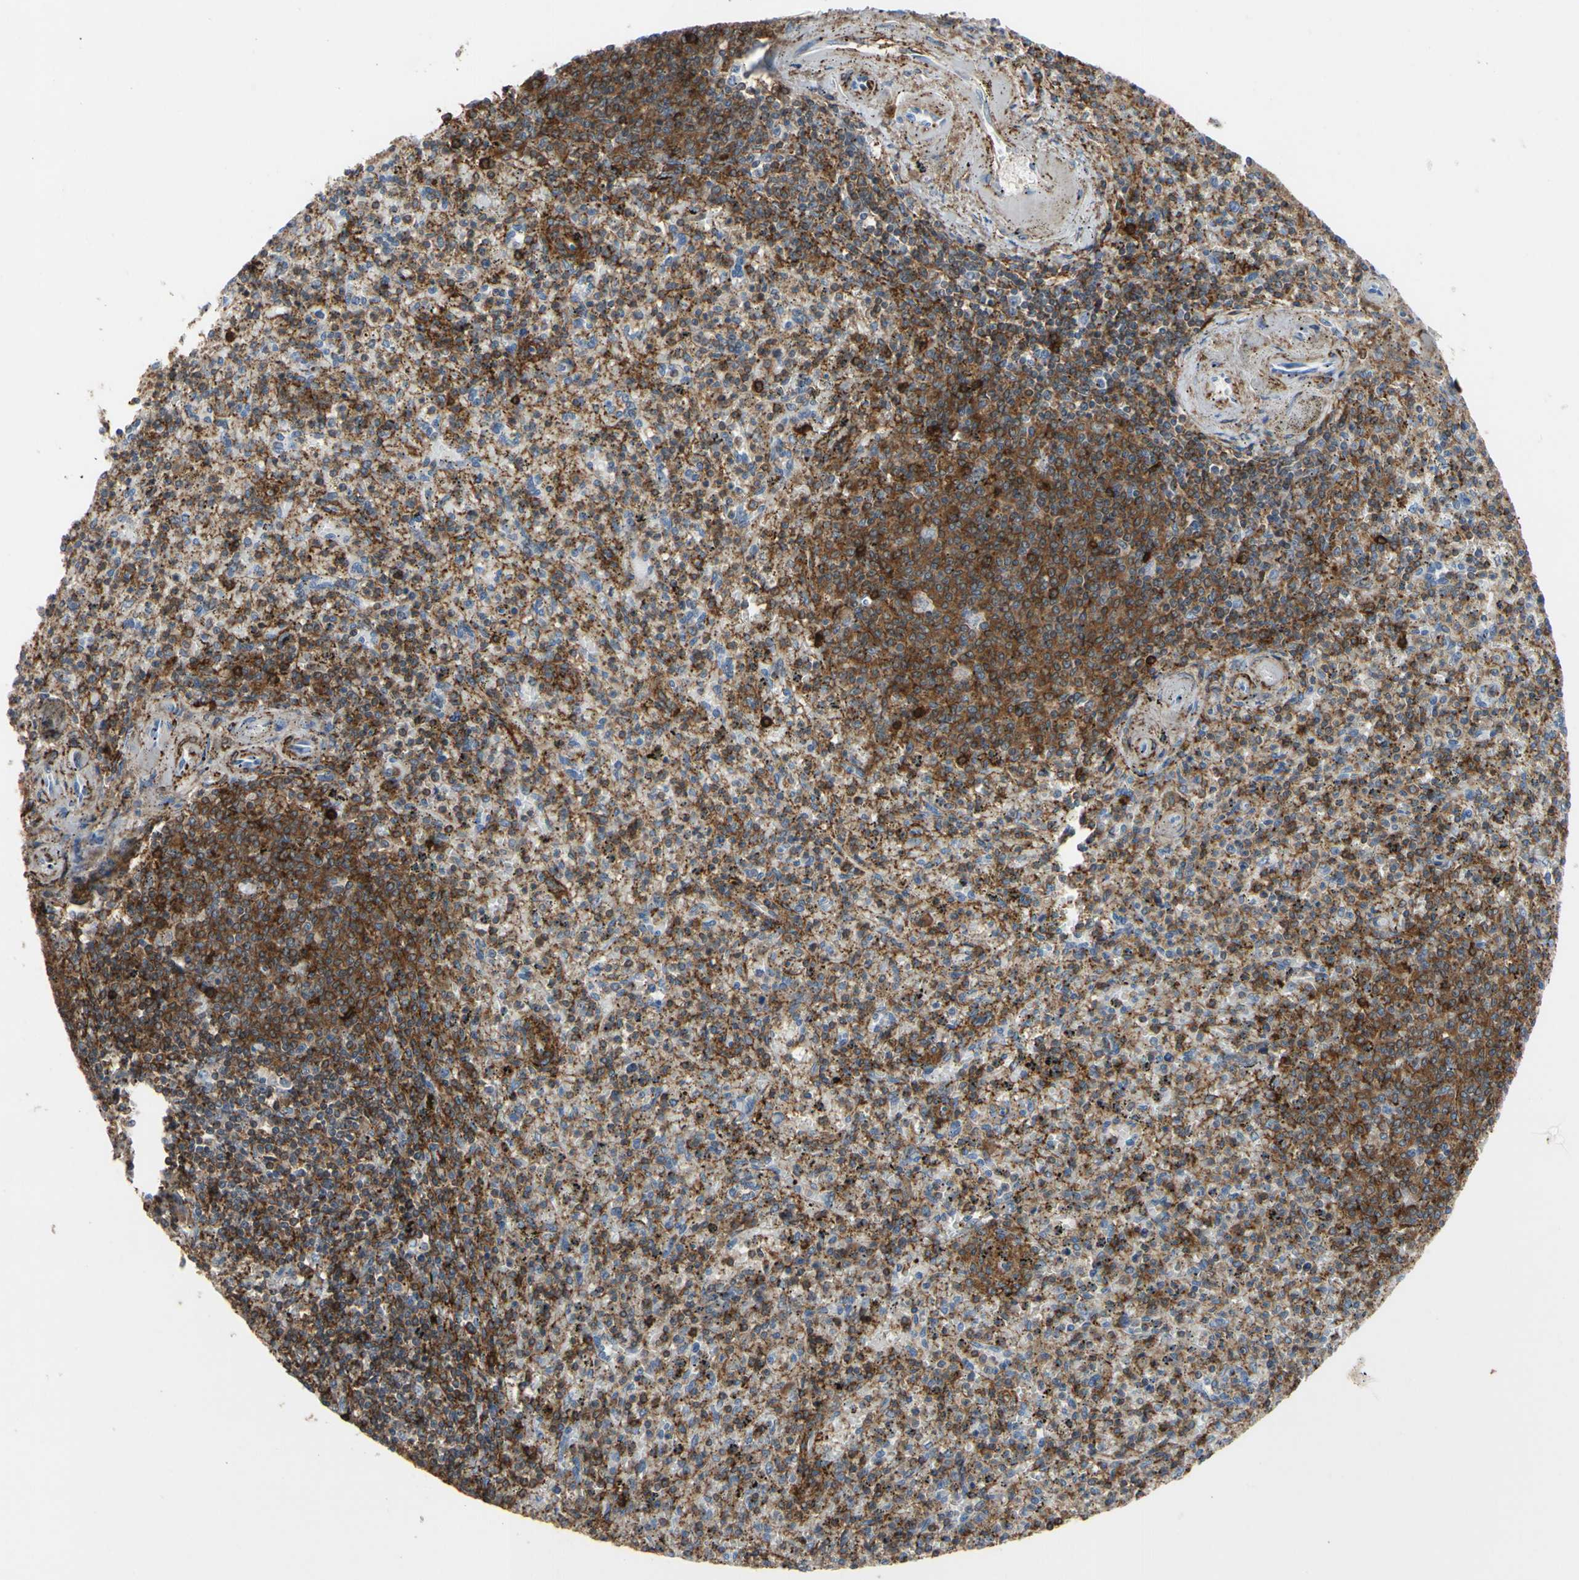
{"staining": {"intensity": "weak", "quantity": ">75%", "location": "cytoplasmic/membranous"}, "tissue": "spleen", "cell_type": "Cells in red pulp", "image_type": "normal", "snomed": [{"axis": "morphology", "description": "Normal tissue, NOS"}, {"axis": "topography", "description": "Spleen"}], "caption": "An image of spleen stained for a protein reveals weak cytoplasmic/membranous brown staining in cells in red pulp. The staining was performed using DAB (3,3'-diaminobenzidine), with brown indicating positive protein expression. Nuclei are stained blue with hematoxylin.", "gene": "ANXA6", "patient": {"sex": "male", "age": 72}}